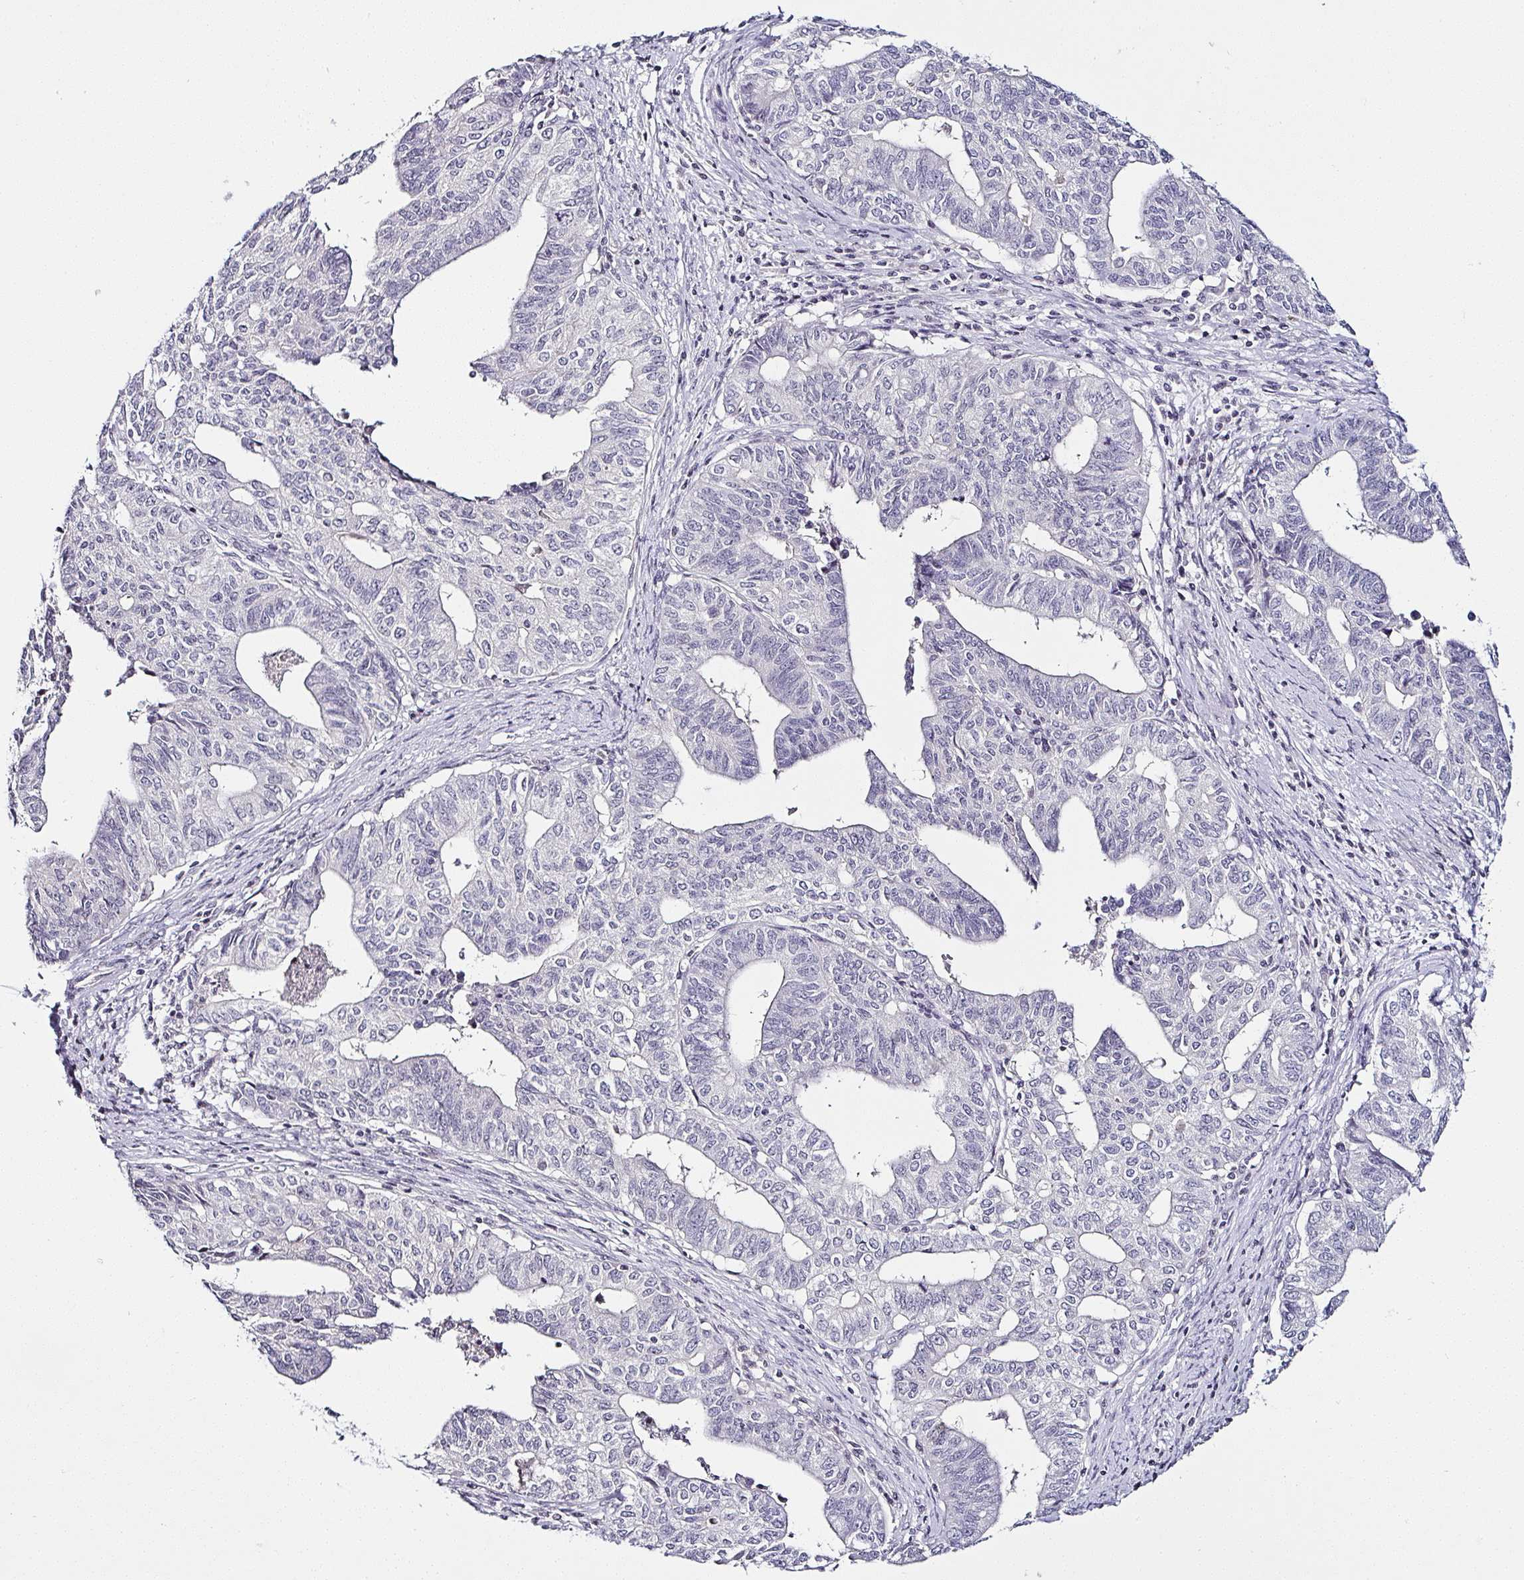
{"staining": {"intensity": "negative", "quantity": "none", "location": "none"}, "tissue": "endometrial cancer", "cell_type": "Tumor cells", "image_type": "cancer", "snomed": [{"axis": "morphology", "description": "Adenocarcinoma, NOS"}, {"axis": "topography", "description": "Endometrium"}], "caption": "Immunohistochemistry of human endometrial cancer (adenocarcinoma) displays no positivity in tumor cells.", "gene": "SERPINB3", "patient": {"sex": "female", "age": 65}}